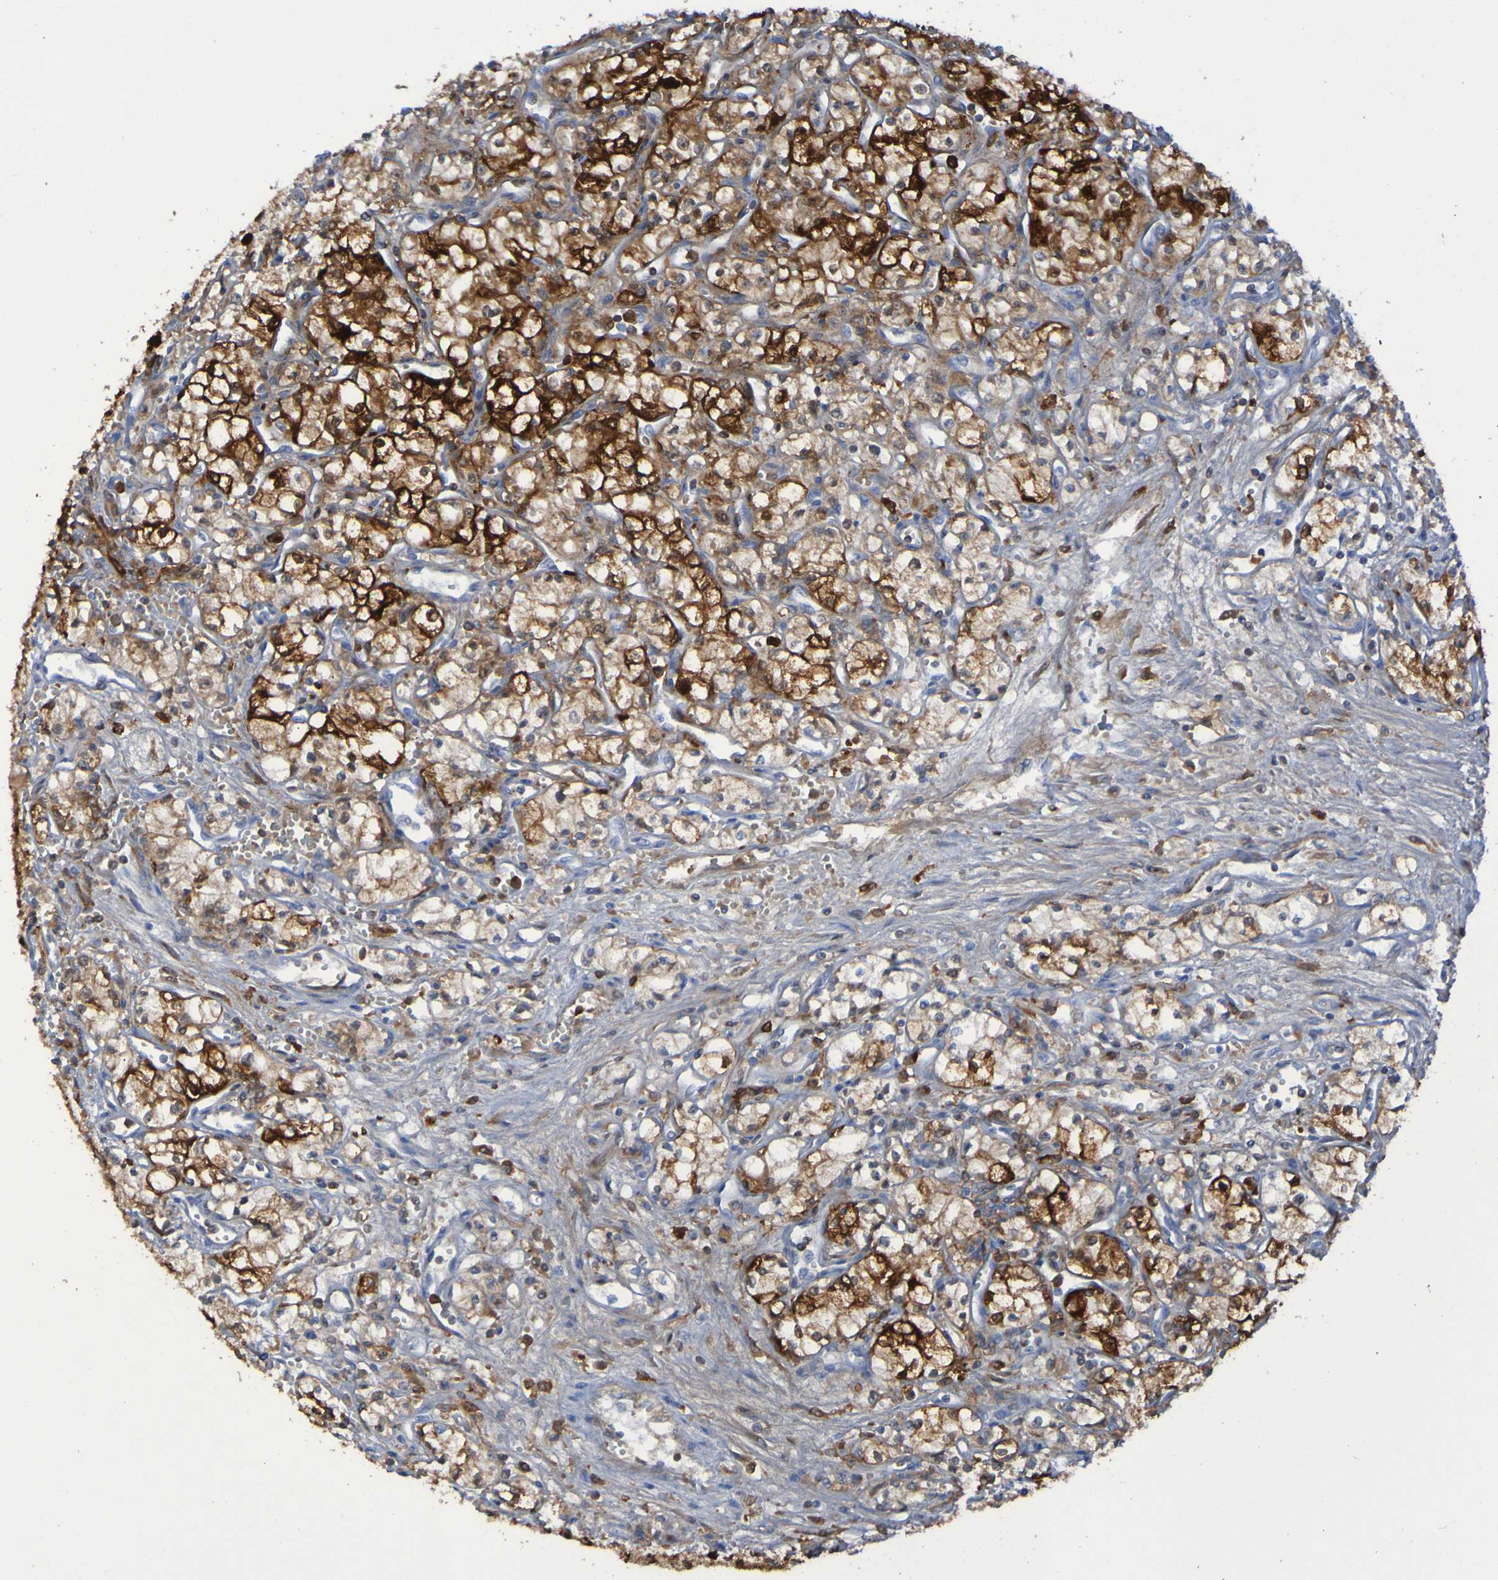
{"staining": {"intensity": "moderate", "quantity": ">75%", "location": "cytoplasmic/membranous"}, "tissue": "renal cancer", "cell_type": "Tumor cells", "image_type": "cancer", "snomed": [{"axis": "morphology", "description": "Normal tissue, NOS"}, {"axis": "morphology", "description": "Adenocarcinoma, NOS"}, {"axis": "topography", "description": "Kidney"}], "caption": "DAB (3,3'-diaminobenzidine) immunohistochemical staining of human renal adenocarcinoma exhibits moderate cytoplasmic/membranous protein staining in about >75% of tumor cells.", "gene": "MPPE1", "patient": {"sex": "male", "age": 59}}